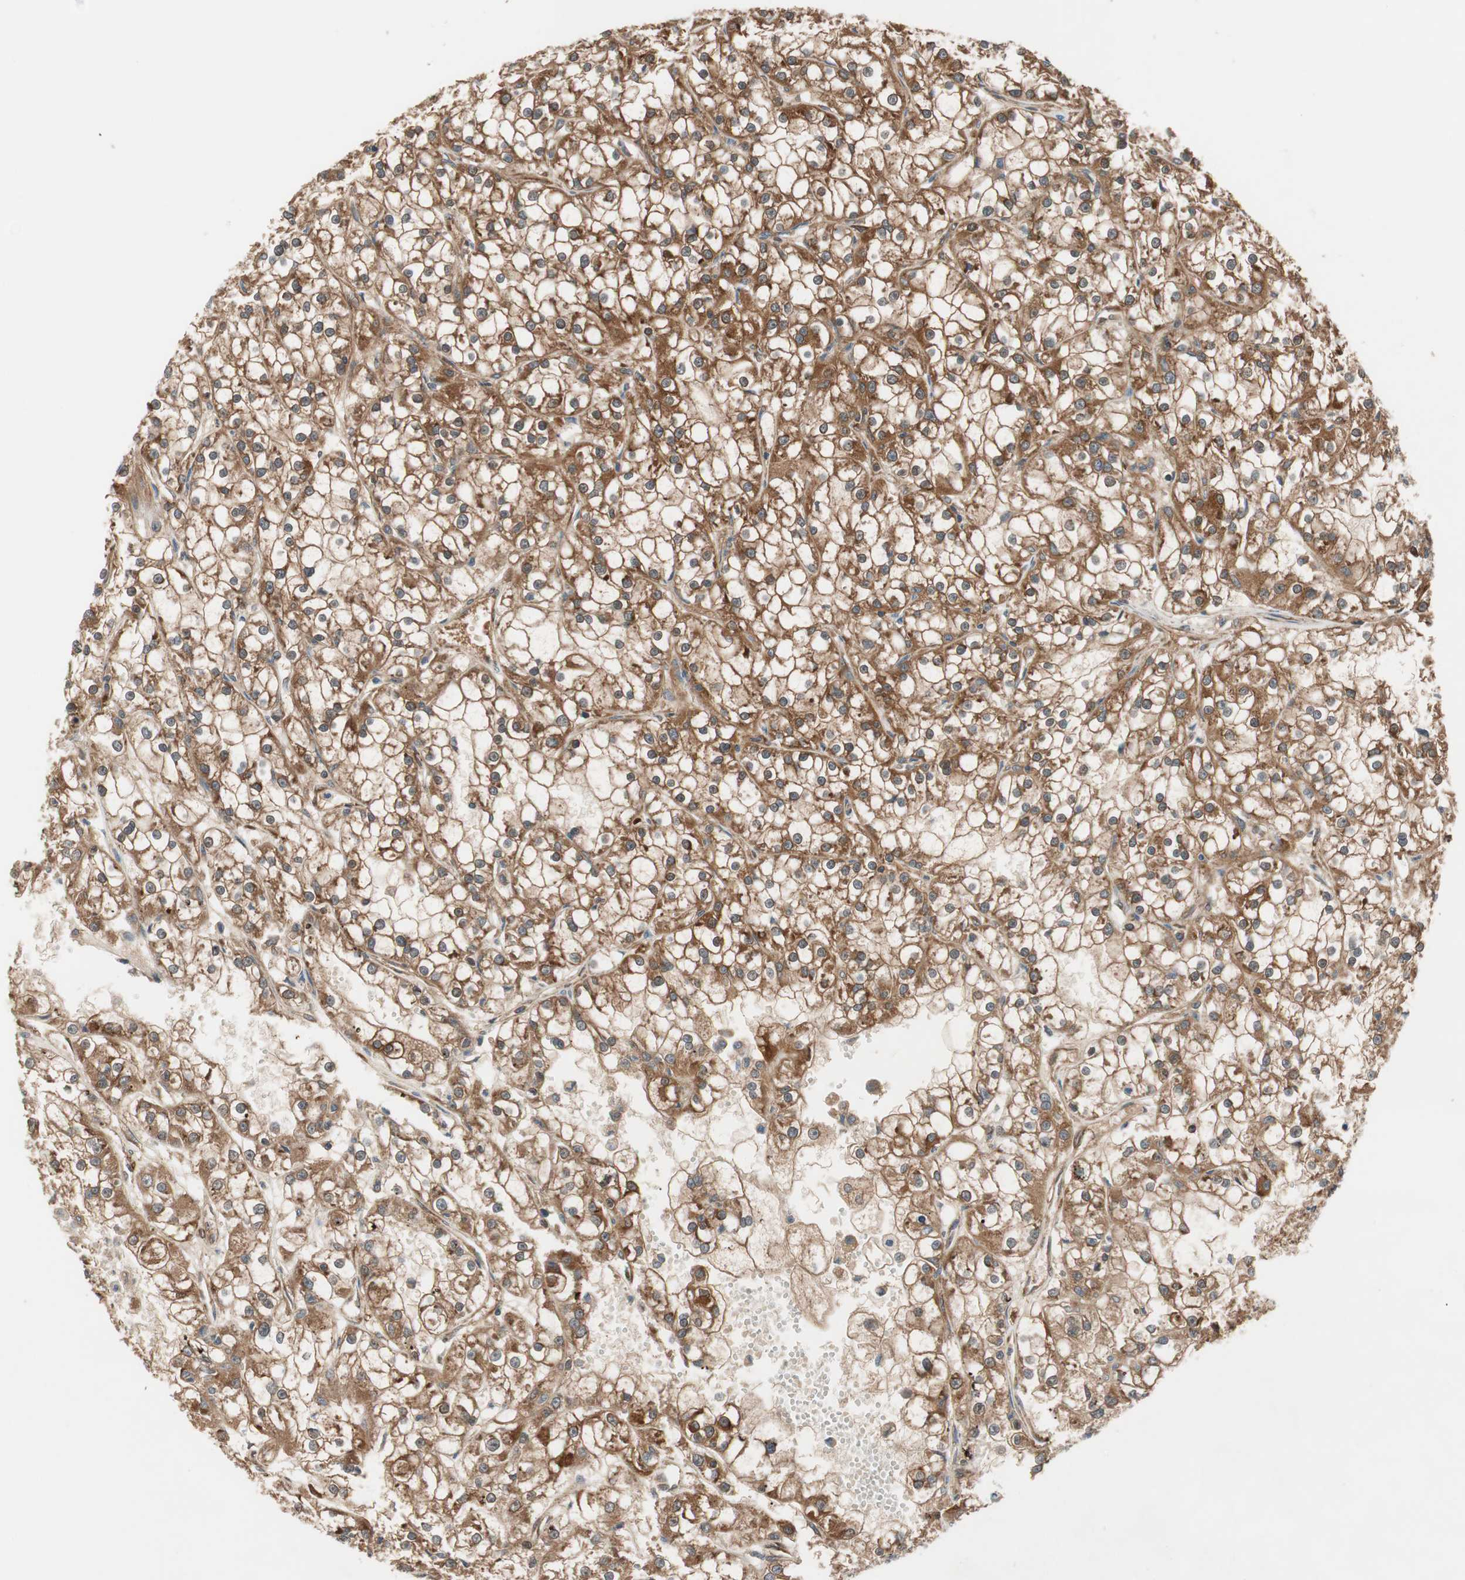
{"staining": {"intensity": "strong", "quantity": ">75%", "location": "cytoplasmic/membranous"}, "tissue": "renal cancer", "cell_type": "Tumor cells", "image_type": "cancer", "snomed": [{"axis": "morphology", "description": "Adenocarcinoma, NOS"}, {"axis": "topography", "description": "Kidney"}], "caption": "Renal cancer stained for a protein (brown) exhibits strong cytoplasmic/membranous positive expression in about >75% of tumor cells.", "gene": "WASL", "patient": {"sex": "female", "age": 52}}